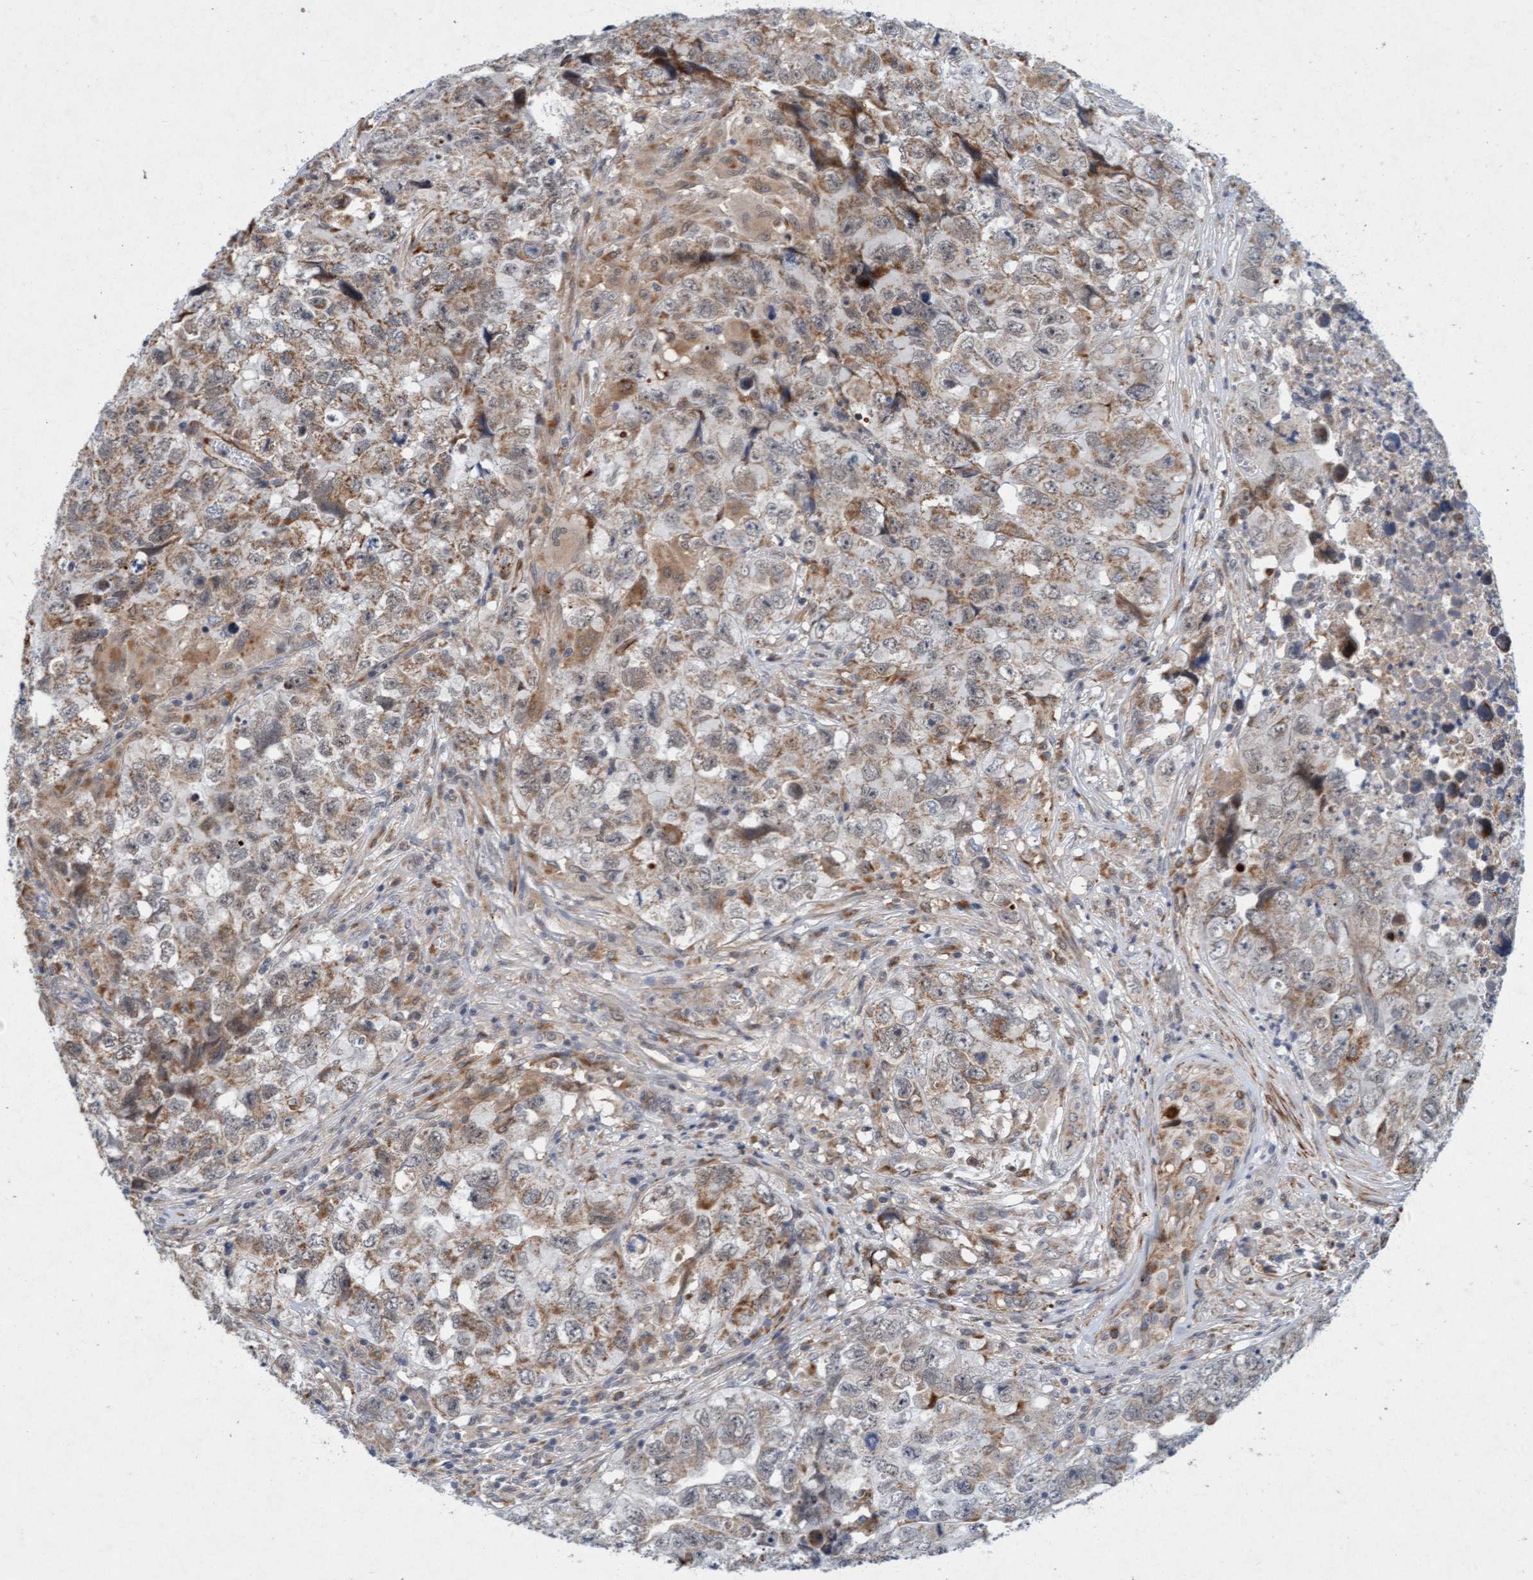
{"staining": {"intensity": "weak", "quantity": ">75%", "location": "cytoplasmic/membranous"}, "tissue": "testis cancer", "cell_type": "Tumor cells", "image_type": "cancer", "snomed": [{"axis": "morphology", "description": "Seminoma, NOS"}, {"axis": "morphology", "description": "Carcinoma, Embryonal, NOS"}, {"axis": "topography", "description": "Testis"}], "caption": "A brown stain labels weak cytoplasmic/membranous expression of a protein in testis cancer (seminoma) tumor cells.", "gene": "TMEM70", "patient": {"sex": "male", "age": 43}}